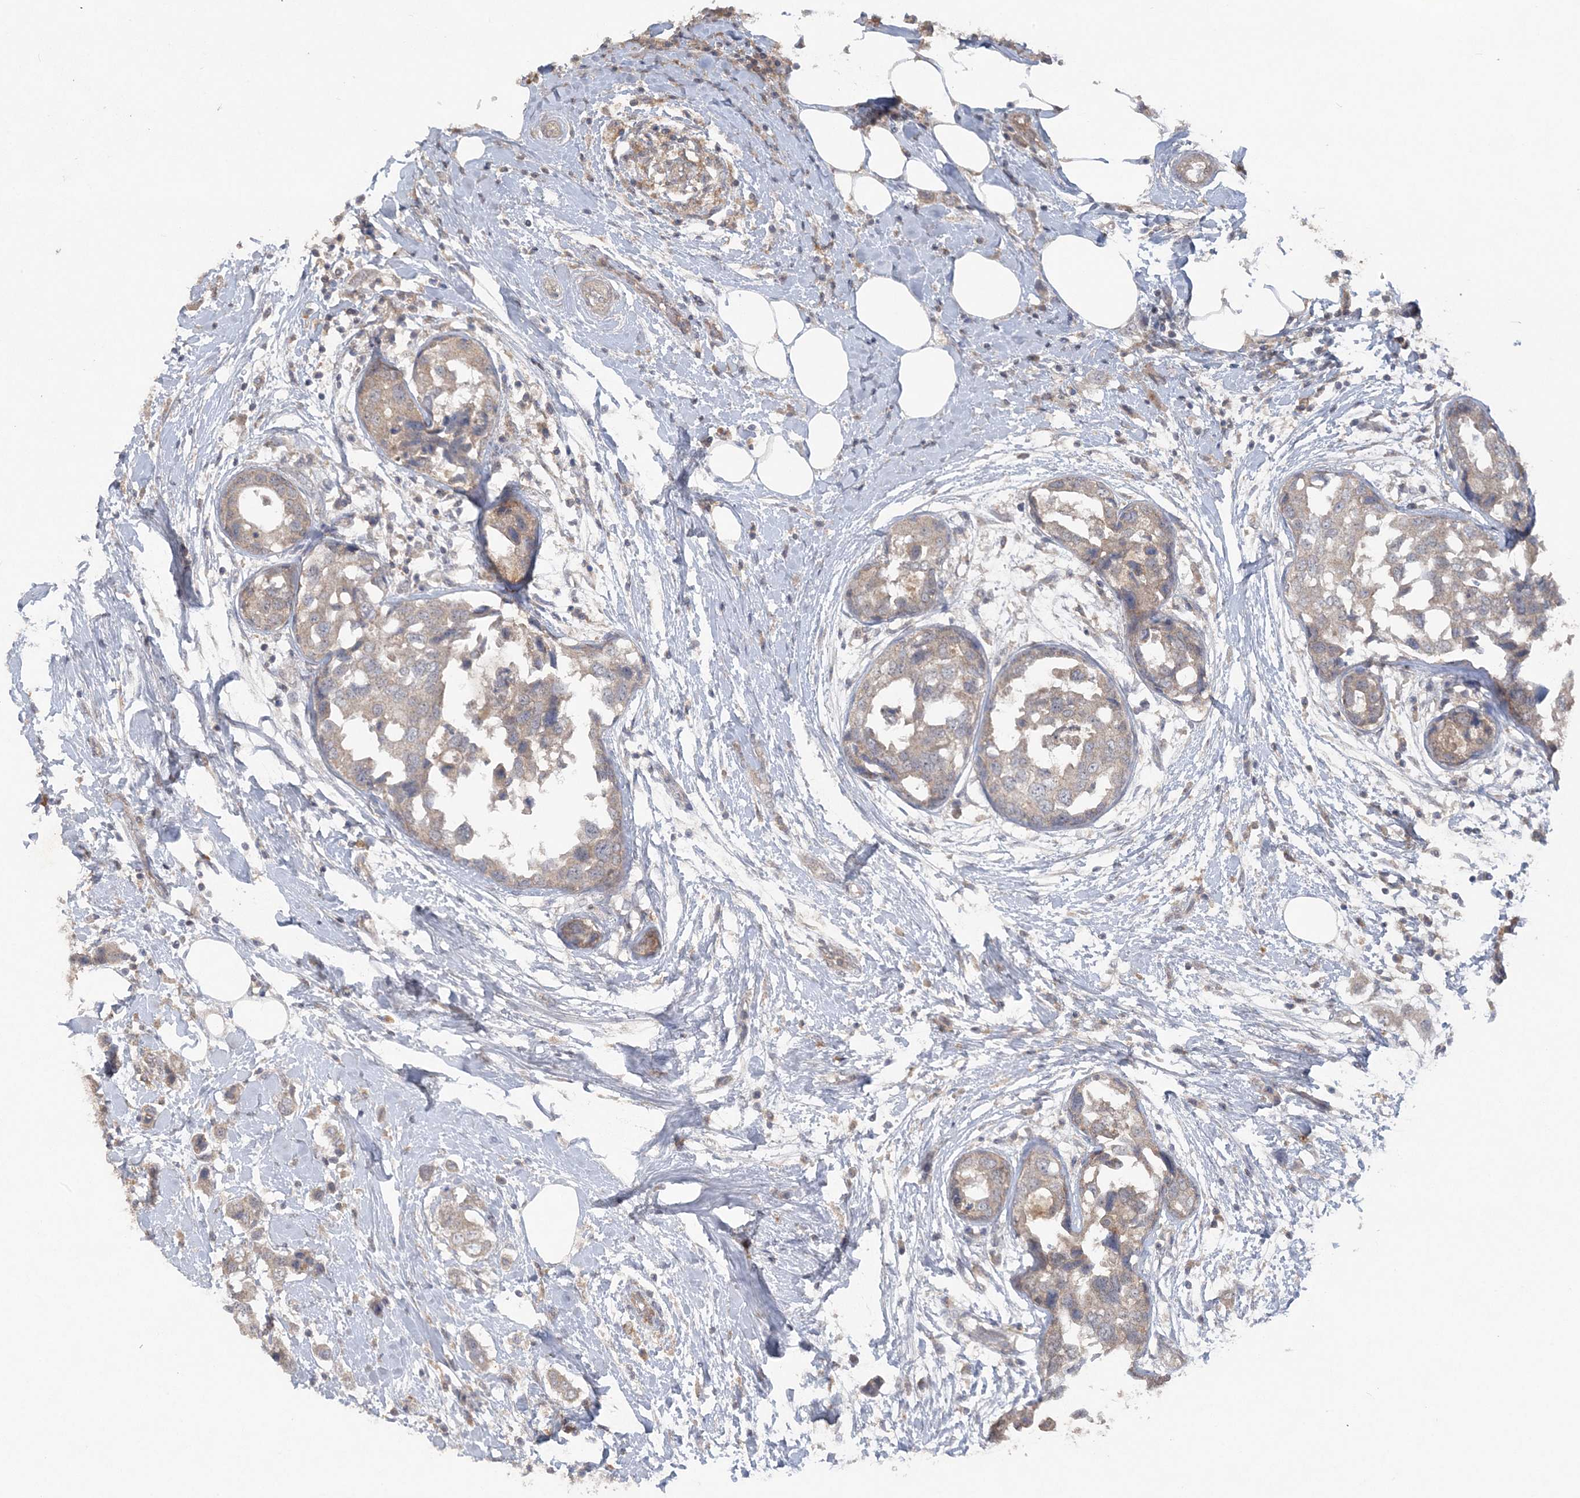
{"staining": {"intensity": "weak", "quantity": ">75%", "location": "cytoplasmic/membranous"}, "tissue": "breast cancer", "cell_type": "Tumor cells", "image_type": "cancer", "snomed": [{"axis": "morphology", "description": "Normal tissue, NOS"}, {"axis": "morphology", "description": "Duct carcinoma"}, {"axis": "topography", "description": "Breast"}], "caption": "Weak cytoplasmic/membranous expression is appreciated in about >75% of tumor cells in breast cancer (infiltrating ductal carcinoma).", "gene": "C1RL", "patient": {"sex": "female", "age": 50}}